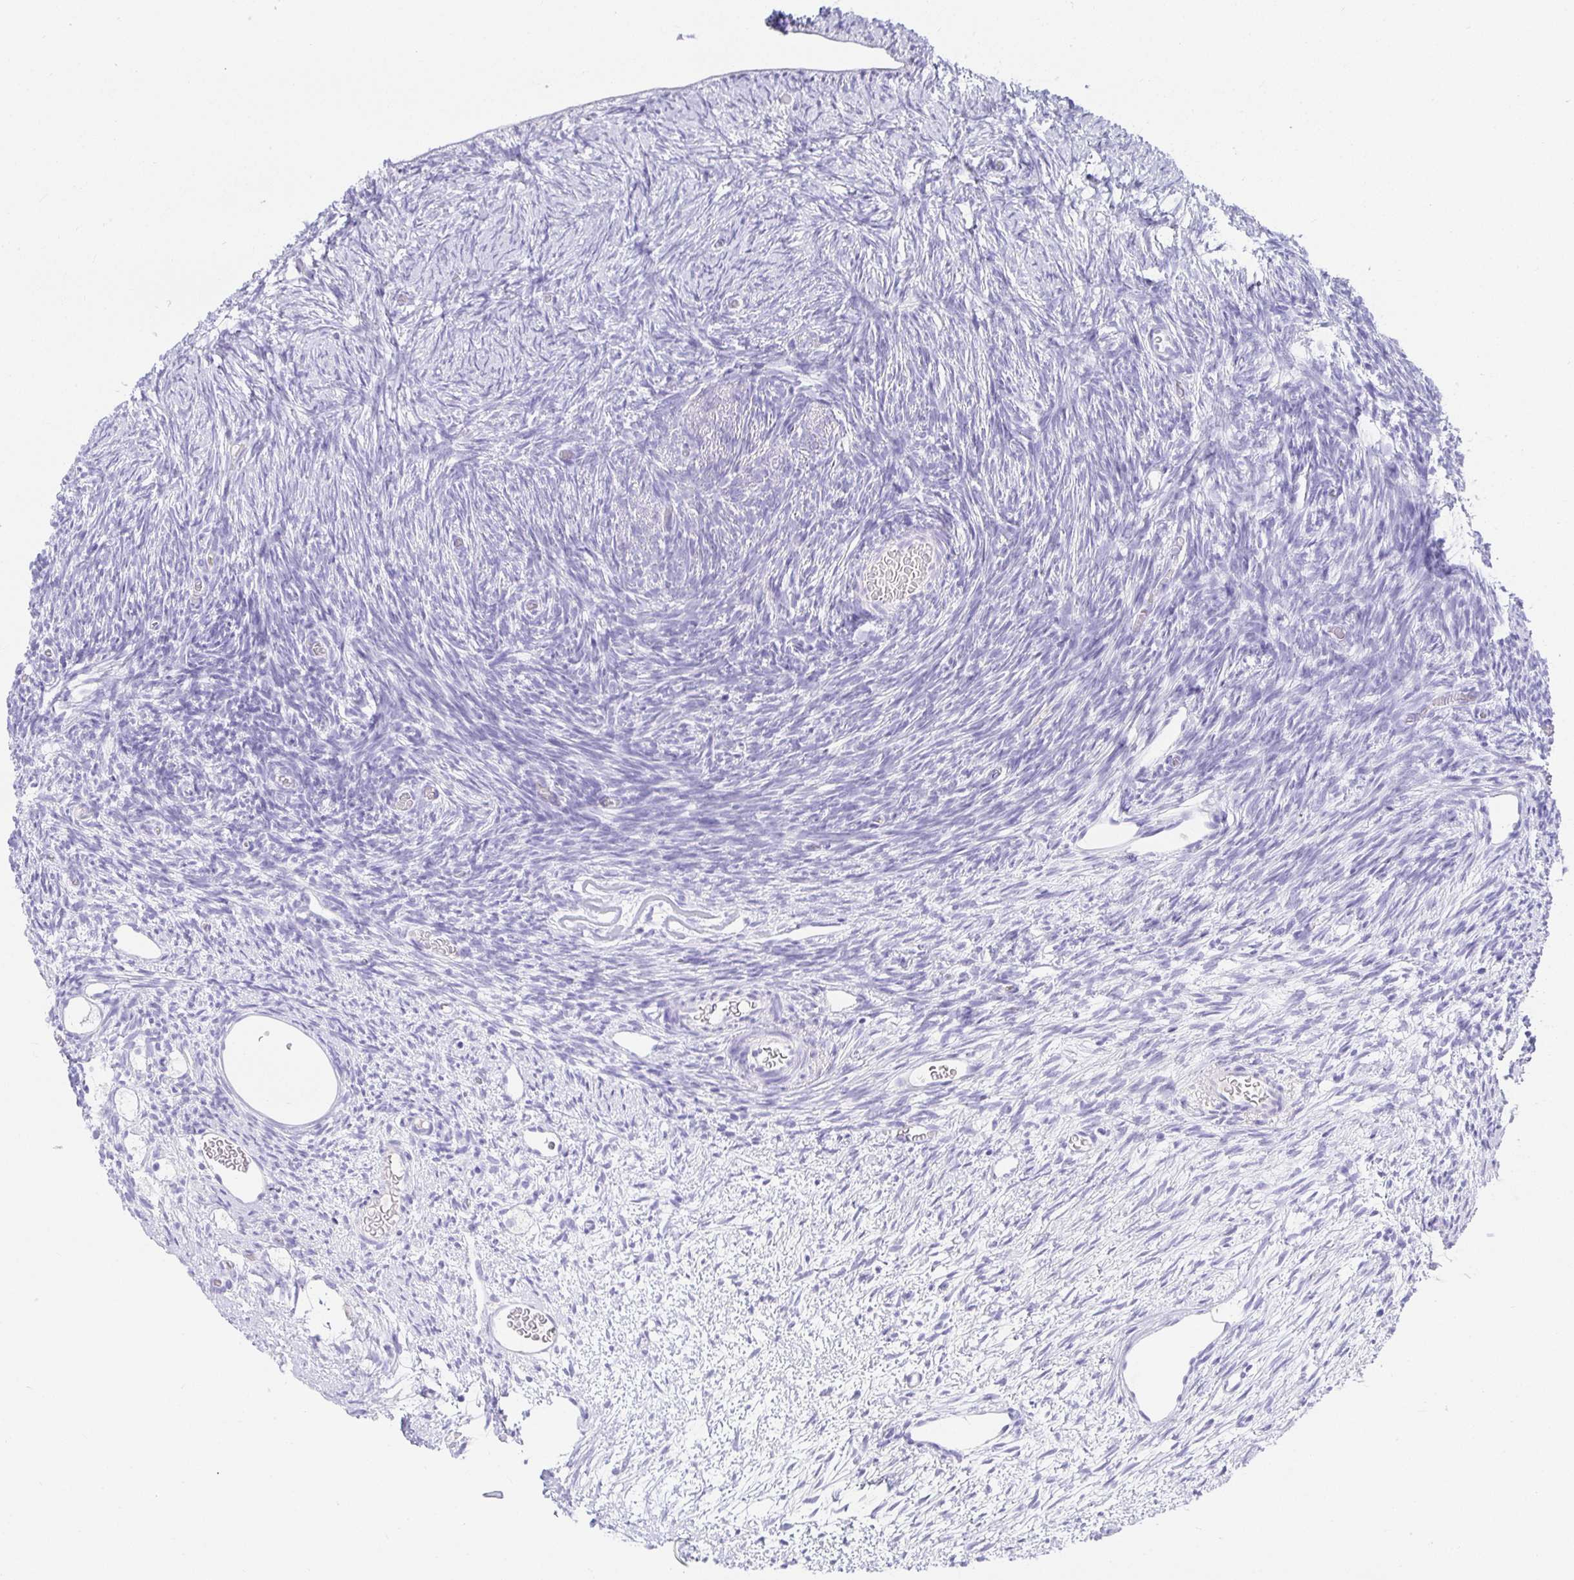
{"staining": {"intensity": "negative", "quantity": "none", "location": "none"}, "tissue": "ovary", "cell_type": "Follicle cells", "image_type": "normal", "snomed": [{"axis": "morphology", "description": "Normal tissue, NOS"}, {"axis": "topography", "description": "Ovary"}], "caption": "High power microscopy image of an immunohistochemistry histopathology image of benign ovary, revealing no significant staining in follicle cells. Brightfield microscopy of immunohistochemistry (IHC) stained with DAB (brown) and hematoxylin (blue), captured at high magnification.", "gene": "CHAT", "patient": {"sex": "female", "age": 39}}